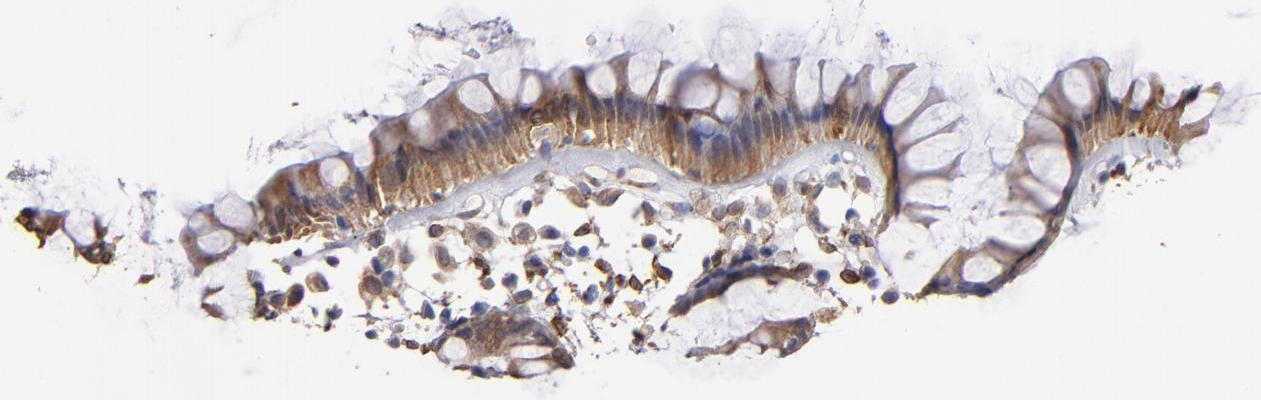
{"staining": {"intensity": "weak", "quantity": ">75%", "location": "cytoplasmic/membranous"}, "tissue": "rectum", "cell_type": "Glandular cells", "image_type": "normal", "snomed": [{"axis": "morphology", "description": "Normal tissue, NOS"}, {"axis": "topography", "description": "Rectum"}], "caption": "DAB immunohistochemical staining of benign rectum reveals weak cytoplasmic/membranous protein positivity in about >75% of glandular cells.", "gene": "PGRMC1", "patient": {"sex": "female", "age": 66}}